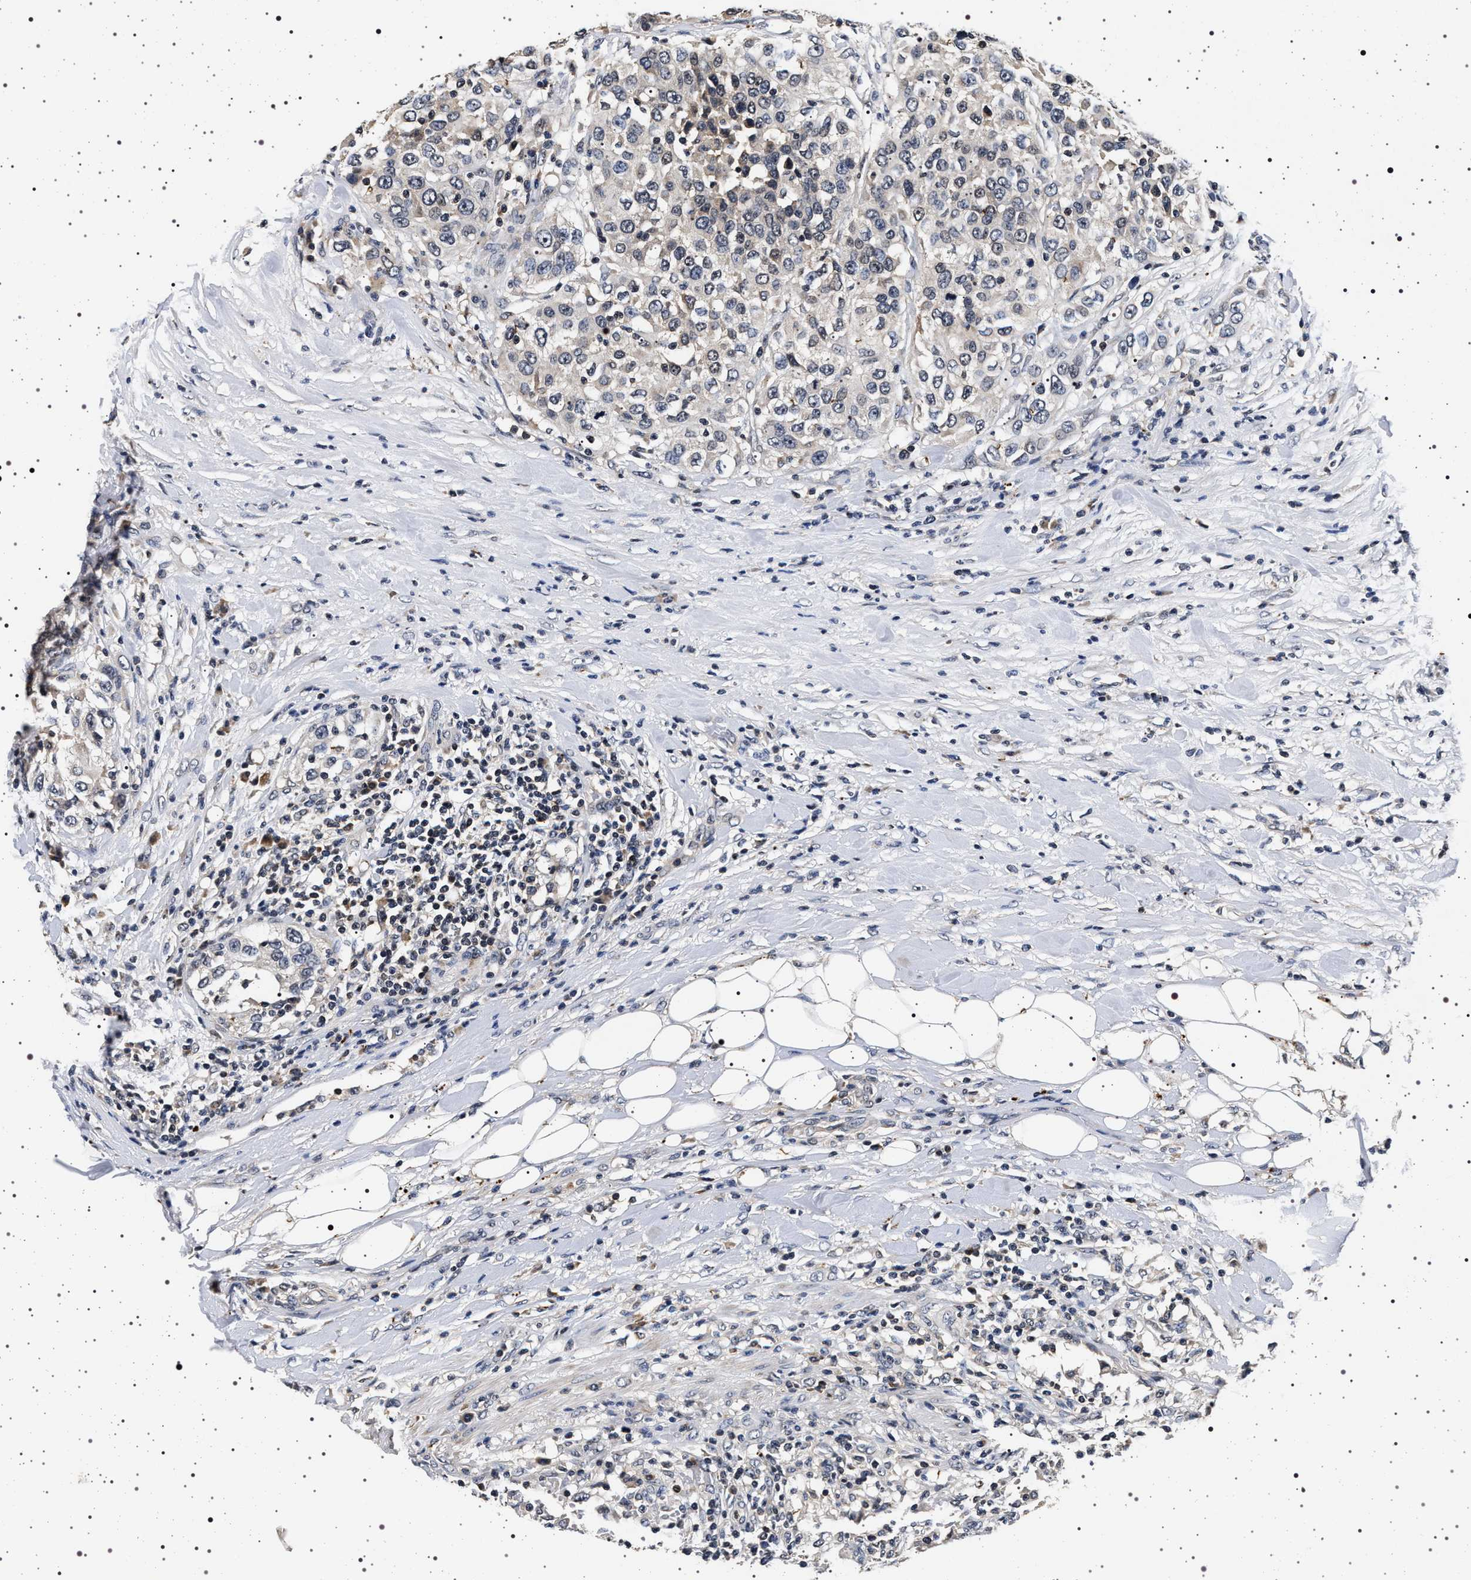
{"staining": {"intensity": "negative", "quantity": "none", "location": "none"}, "tissue": "urothelial cancer", "cell_type": "Tumor cells", "image_type": "cancer", "snomed": [{"axis": "morphology", "description": "Urothelial carcinoma, High grade"}, {"axis": "topography", "description": "Urinary bladder"}], "caption": "The image demonstrates no significant positivity in tumor cells of urothelial cancer. (Stains: DAB (3,3'-diaminobenzidine) immunohistochemistry (IHC) with hematoxylin counter stain, Microscopy: brightfield microscopy at high magnification).", "gene": "CDKN1B", "patient": {"sex": "female", "age": 80}}